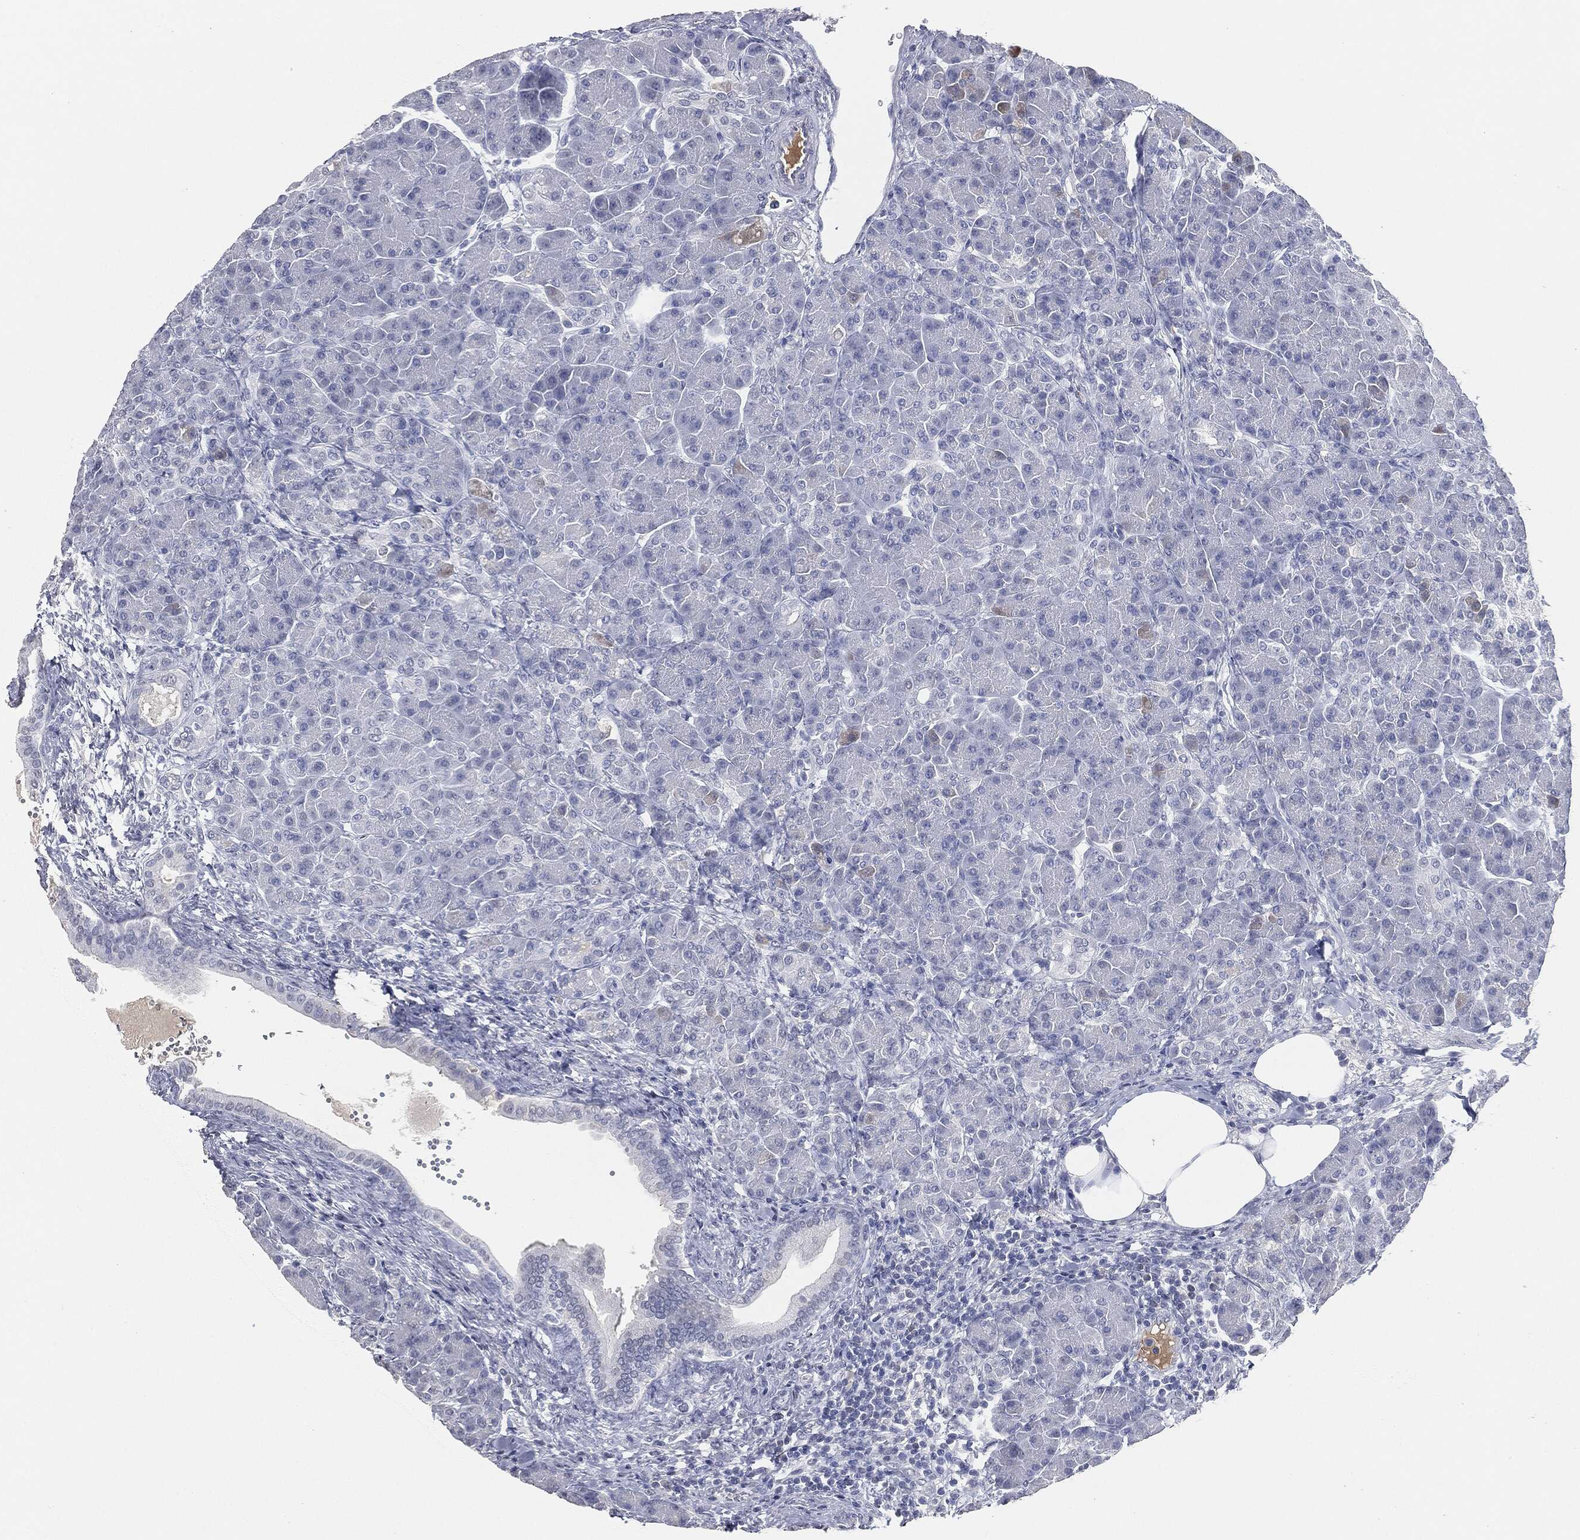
{"staining": {"intensity": "negative", "quantity": "none", "location": "none"}, "tissue": "pancreas", "cell_type": "Exocrine glandular cells", "image_type": "normal", "snomed": [{"axis": "morphology", "description": "Normal tissue, NOS"}, {"axis": "topography", "description": "Pancreas"}], "caption": "Immunohistochemistry (IHC) of benign pancreas shows no staining in exocrine glandular cells.", "gene": "SIGLEC7", "patient": {"sex": "female", "age": 63}}